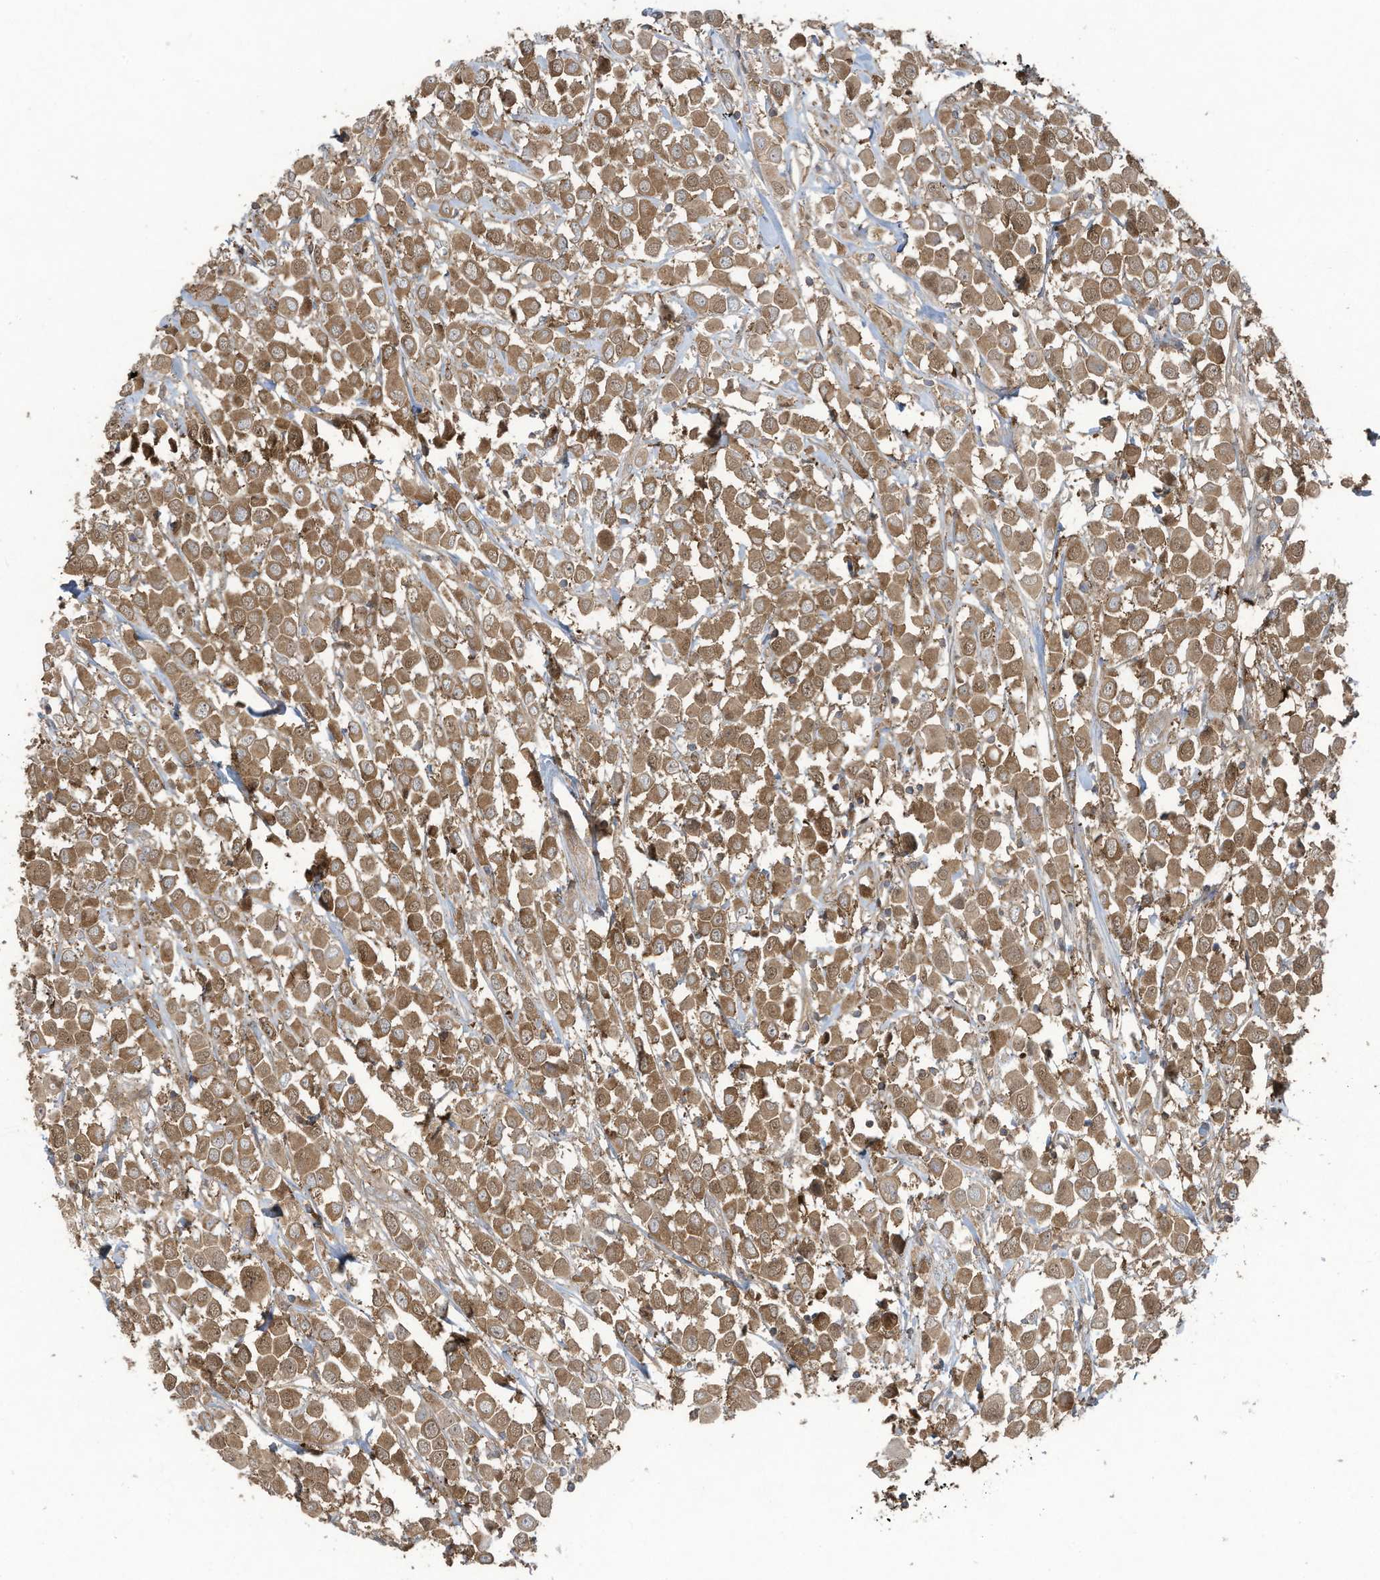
{"staining": {"intensity": "moderate", "quantity": ">75%", "location": "cytoplasmic/membranous"}, "tissue": "breast cancer", "cell_type": "Tumor cells", "image_type": "cancer", "snomed": [{"axis": "morphology", "description": "Duct carcinoma"}, {"axis": "topography", "description": "Breast"}], "caption": "DAB immunohistochemical staining of infiltrating ductal carcinoma (breast) reveals moderate cytoplasmic/membranous protein expression in approximately >75% of tumor cells.", "gene": "OLA1", "patient": {"sex": "female", "age": 61}}